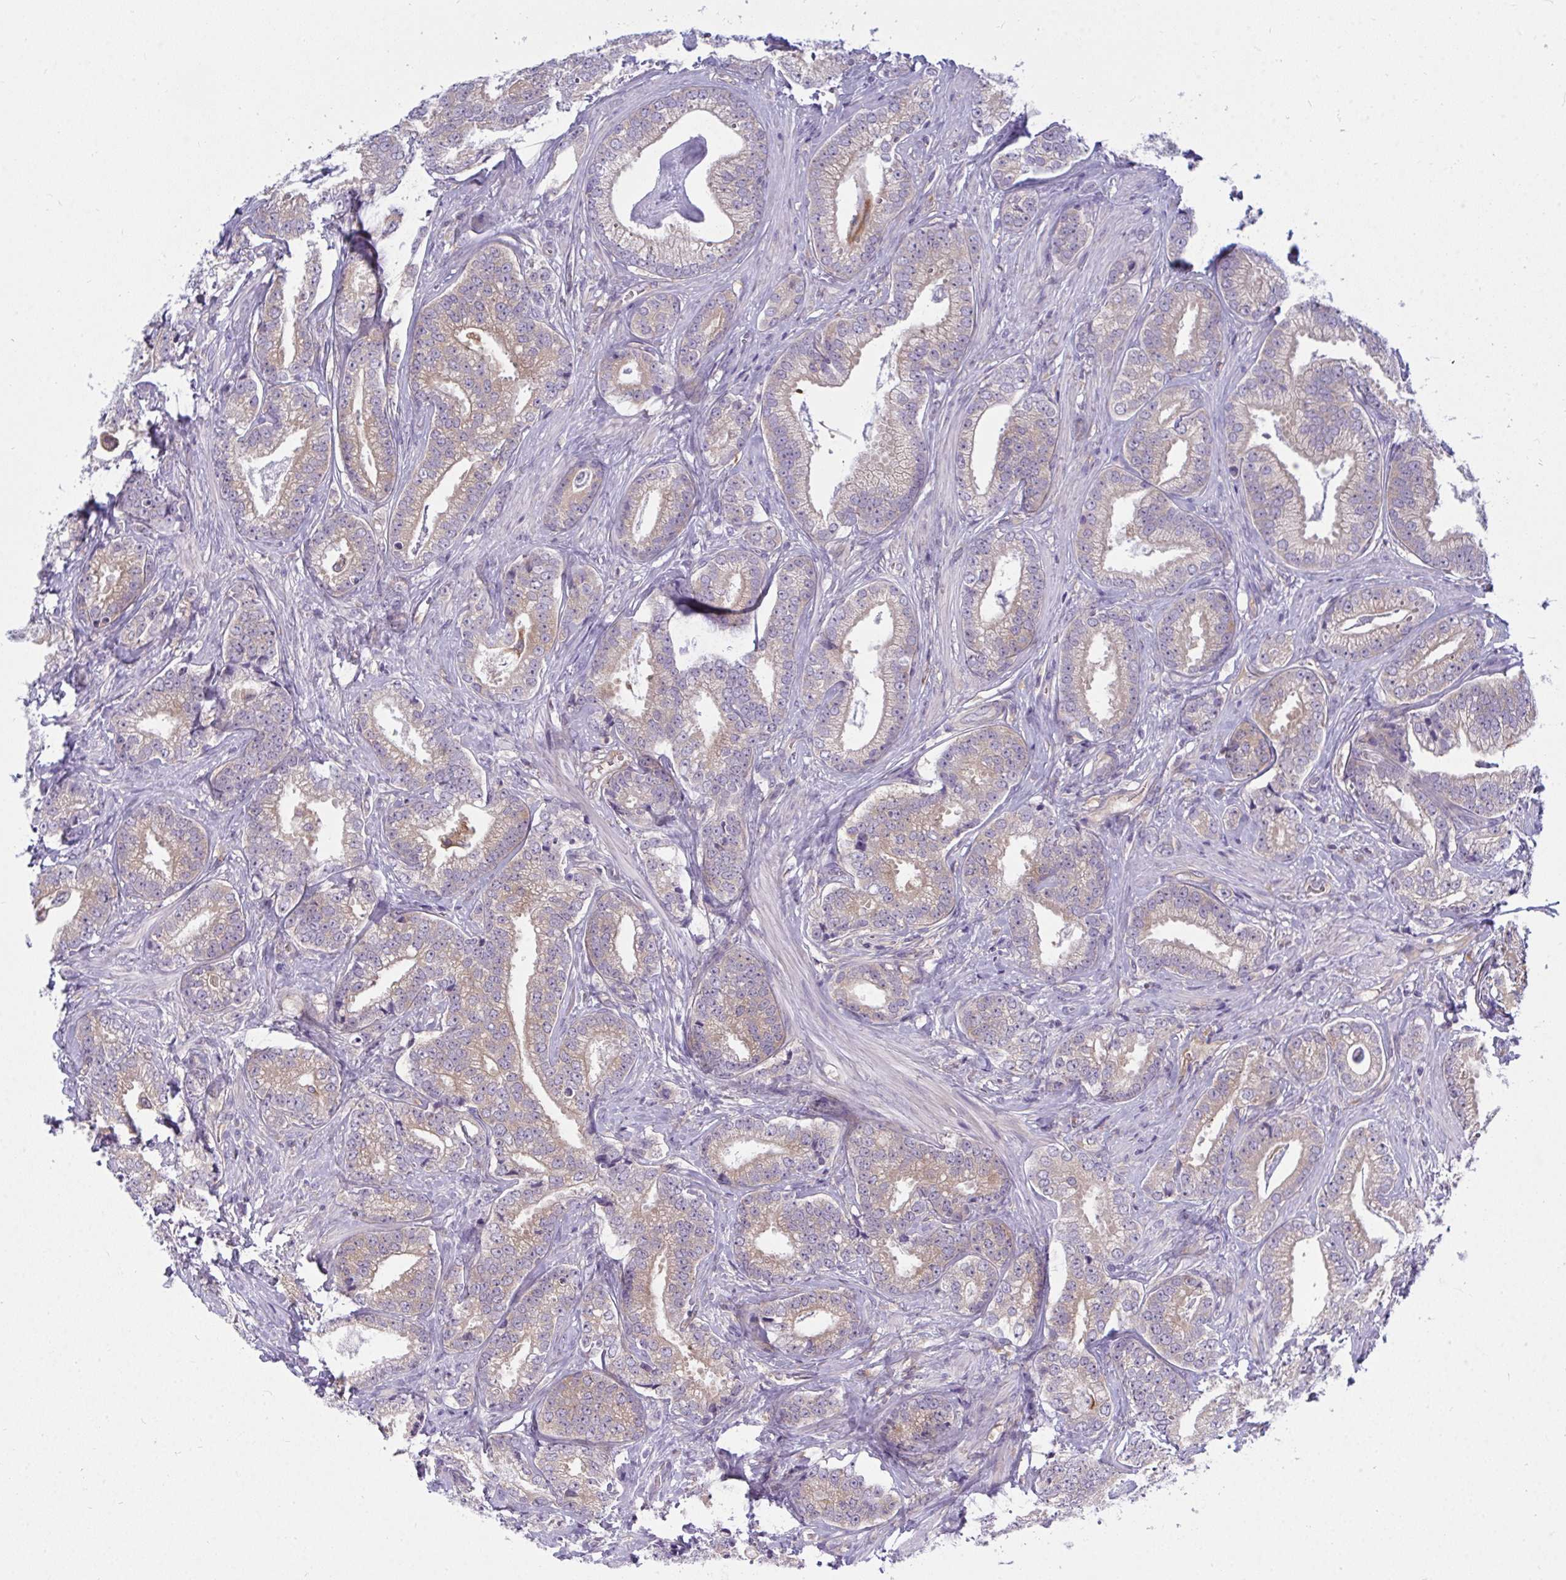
{"staining": {"intensity": "weak", "quantity": ">75%", "location": "cytoplasmic/membranous"}, "tissue": "prostate cancer", "cell_type": "Tumor cells", "image_type": "cancer", "snomed": [{"axis": "morphology", "description": "Adenocarcinoma, Low grade"}, {"axis": "topography", "description": "Prostate"}], "caption": "Immunohistochemical staining of human adenocarcinoma (low-grade) (prostate) demonstrates low levels of weak cytoplasmic/membranous protein staining in about >75% of tumor cells.", "gene": "SLC30A6", "patient": {"sex": "male", "age": 63}}